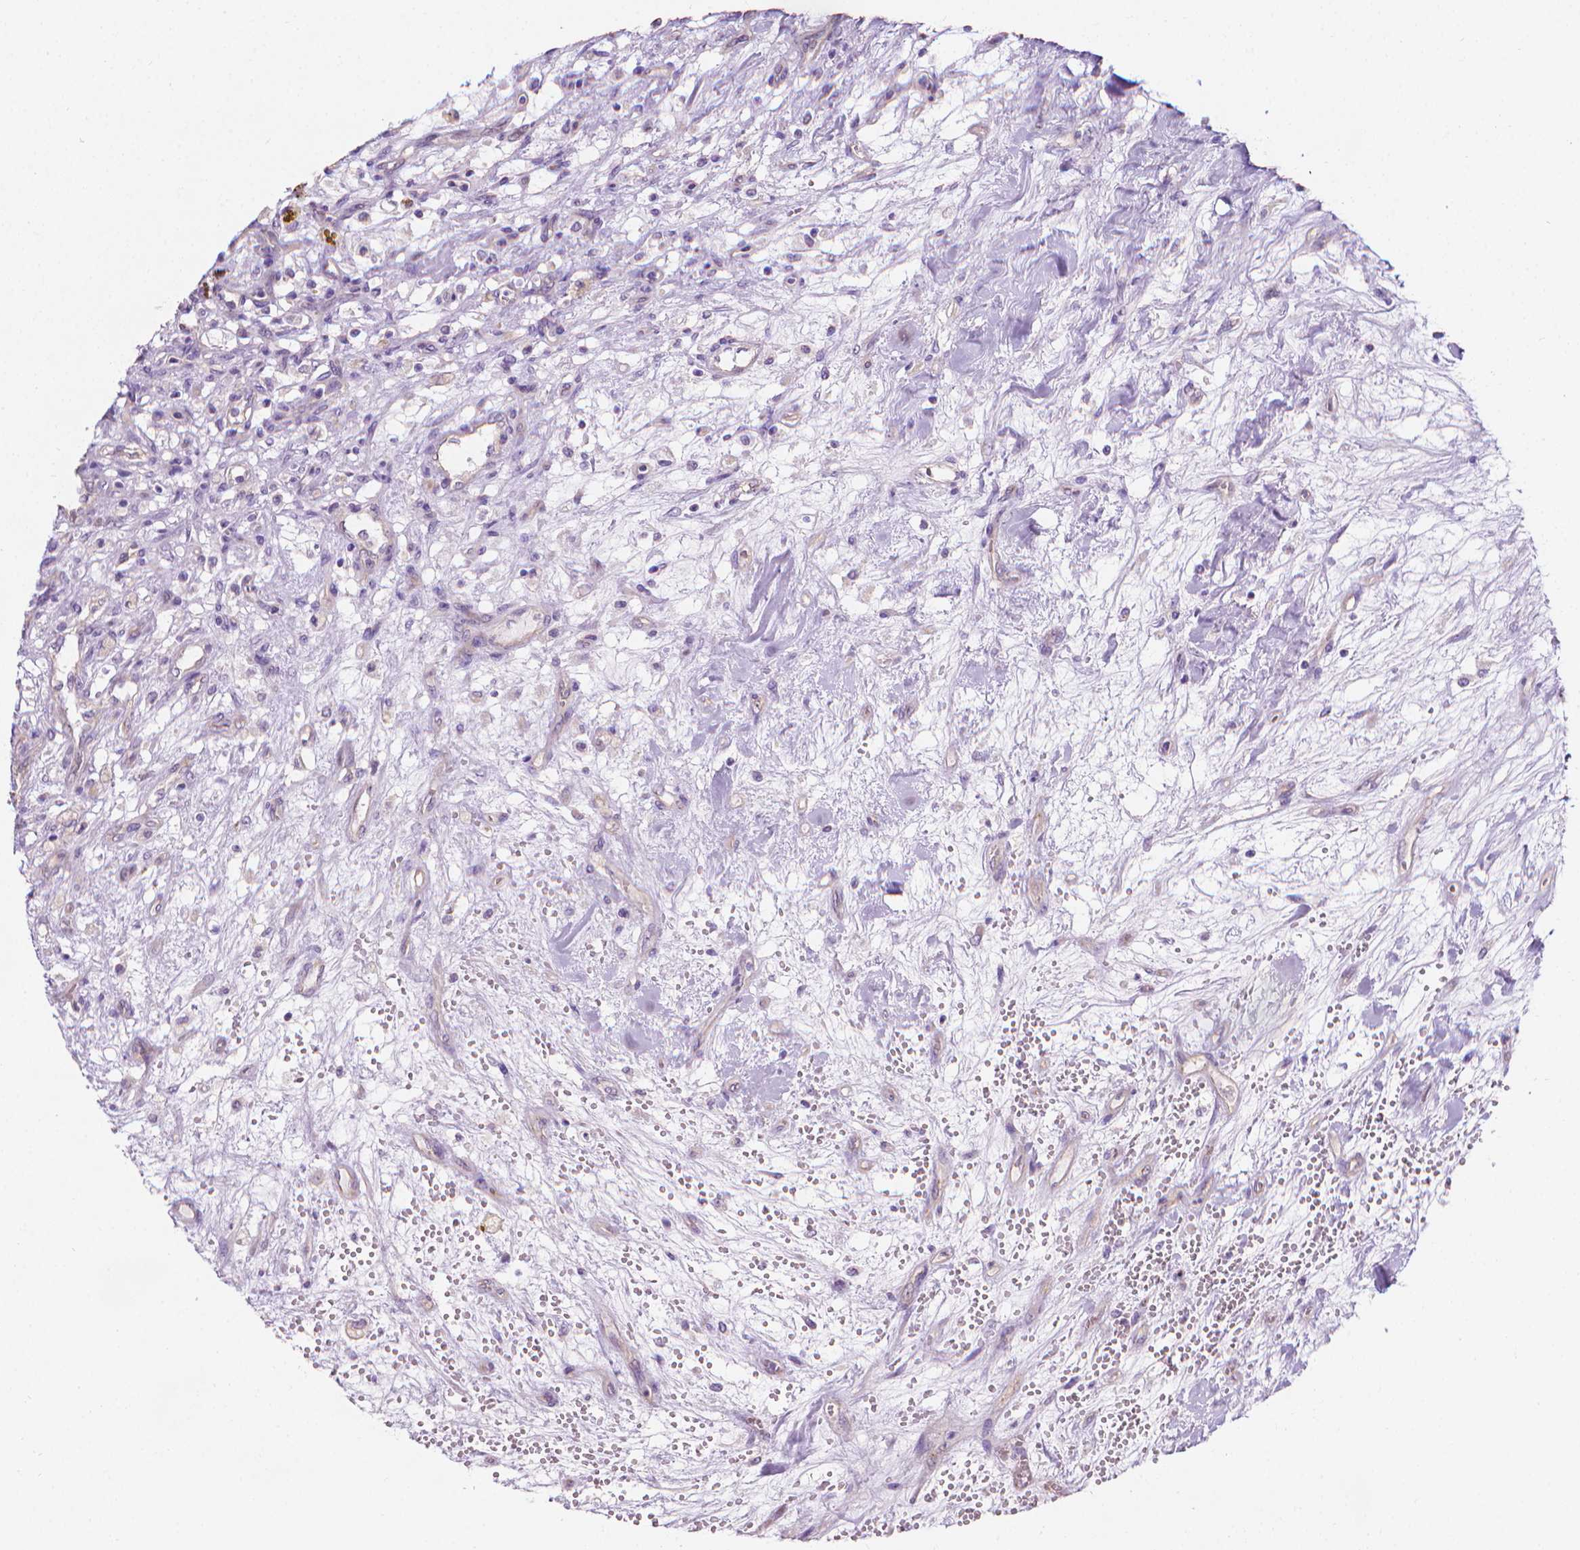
{"staining": {"intensity": "negative", "quantity": "none", "location": "none"}, "tissue": "renal cancer", "cell_type": "Tumor cells", "image_type": "cancer", "snomed": [{"axis": "morphology", "description": "Adenocarcinoma, NOS"}, {"axis": "topography", "description": "Kidney"}], "caption": "A high-resolution photomicrograph shows immunohistochemistry staining of adenocarcinoma (renal), which reveals no significant staining in tumor cells.", "gene": "FASN", "patient": {"sex": "female", "age": 63}}